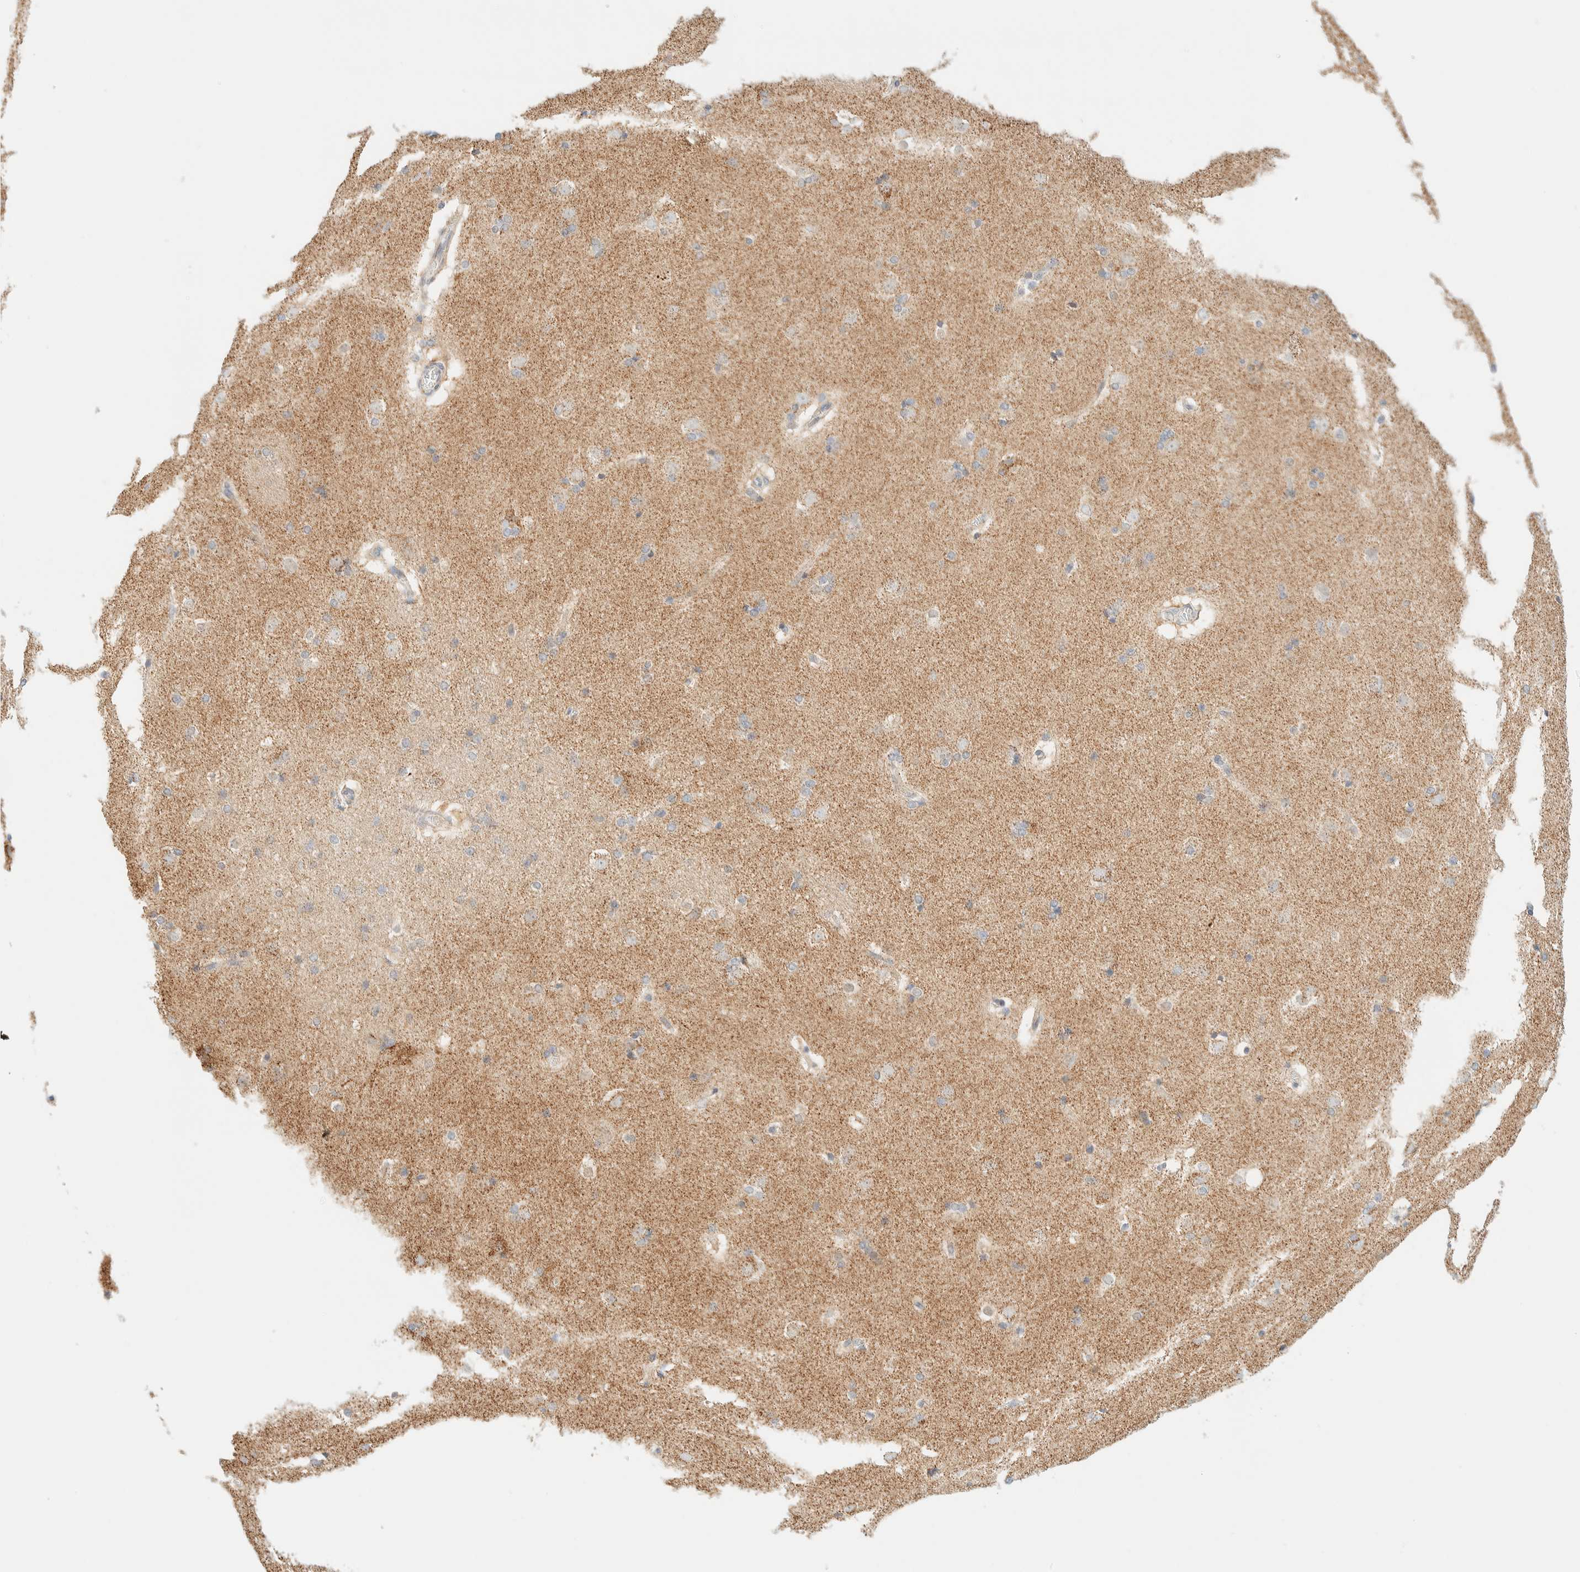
{"staining": {"intensity": "weak", "quantity": ">75%", "location": "cytoplasmic/membranous"}, "tissue": "caudate", "cell_type": "Glial cells", "image_type": "normal", "snomed": [{"axis": "morphology", "description": "Normal tissue, NOS"}, {"axis": "topography", "description": "Lateral ventricle wall"}], "caption": "Immunohistochemistry (IHC) (DAB (3,3'-diaminobenzidine)) staining of benign caudate displays weak cytoplasmic/membranous protein expression in about >75% of glial cells. The protein of interest is shown in brown color, while the nuclei are stained blue.", "gene": "PPM1K", "patient": {"sex": "female", "age": 19}}